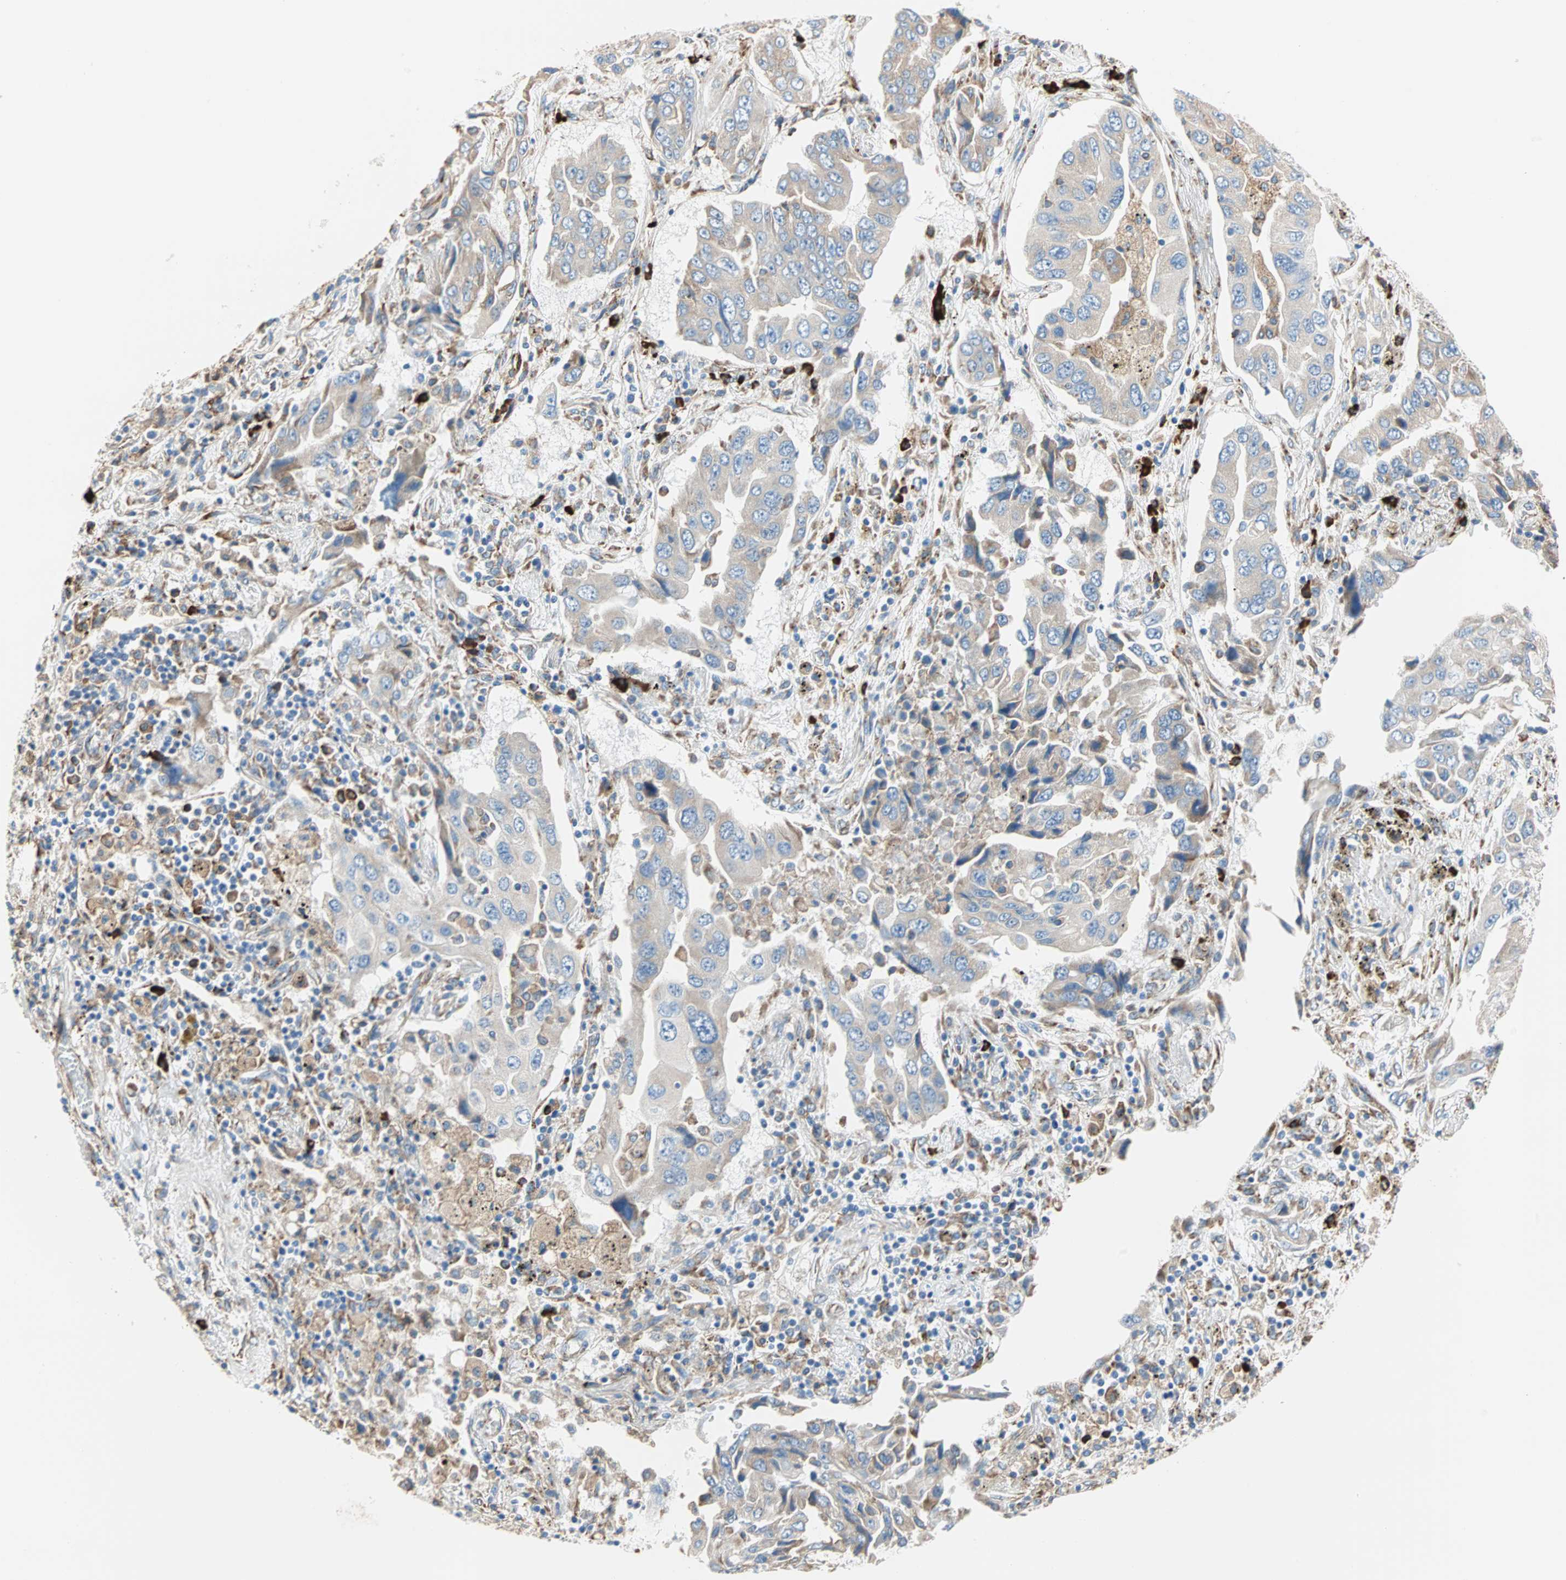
{"staining": {"intensity": "weak", "quantity": ">75%", "location": "cytoplasmic/membranous"}, "tissue": "lung cancer", "cell_type": "Tumor cells", "image_type": "cancer", "snomed": [{"axis": "morphology", "description": "Adenocarcinoma, NOS"}, {"axis": "topography", "description": "Lung"}], "caption": "The immunohistochemical stain highlights weak cytoplasmic/membranous expression in tumor cells of lung adenocarcinoma tissue. (IHC, brightfield microscopy, high magnification).", "gene": "PLCXD1", "patient": {"sex": "female", "age": 65}}